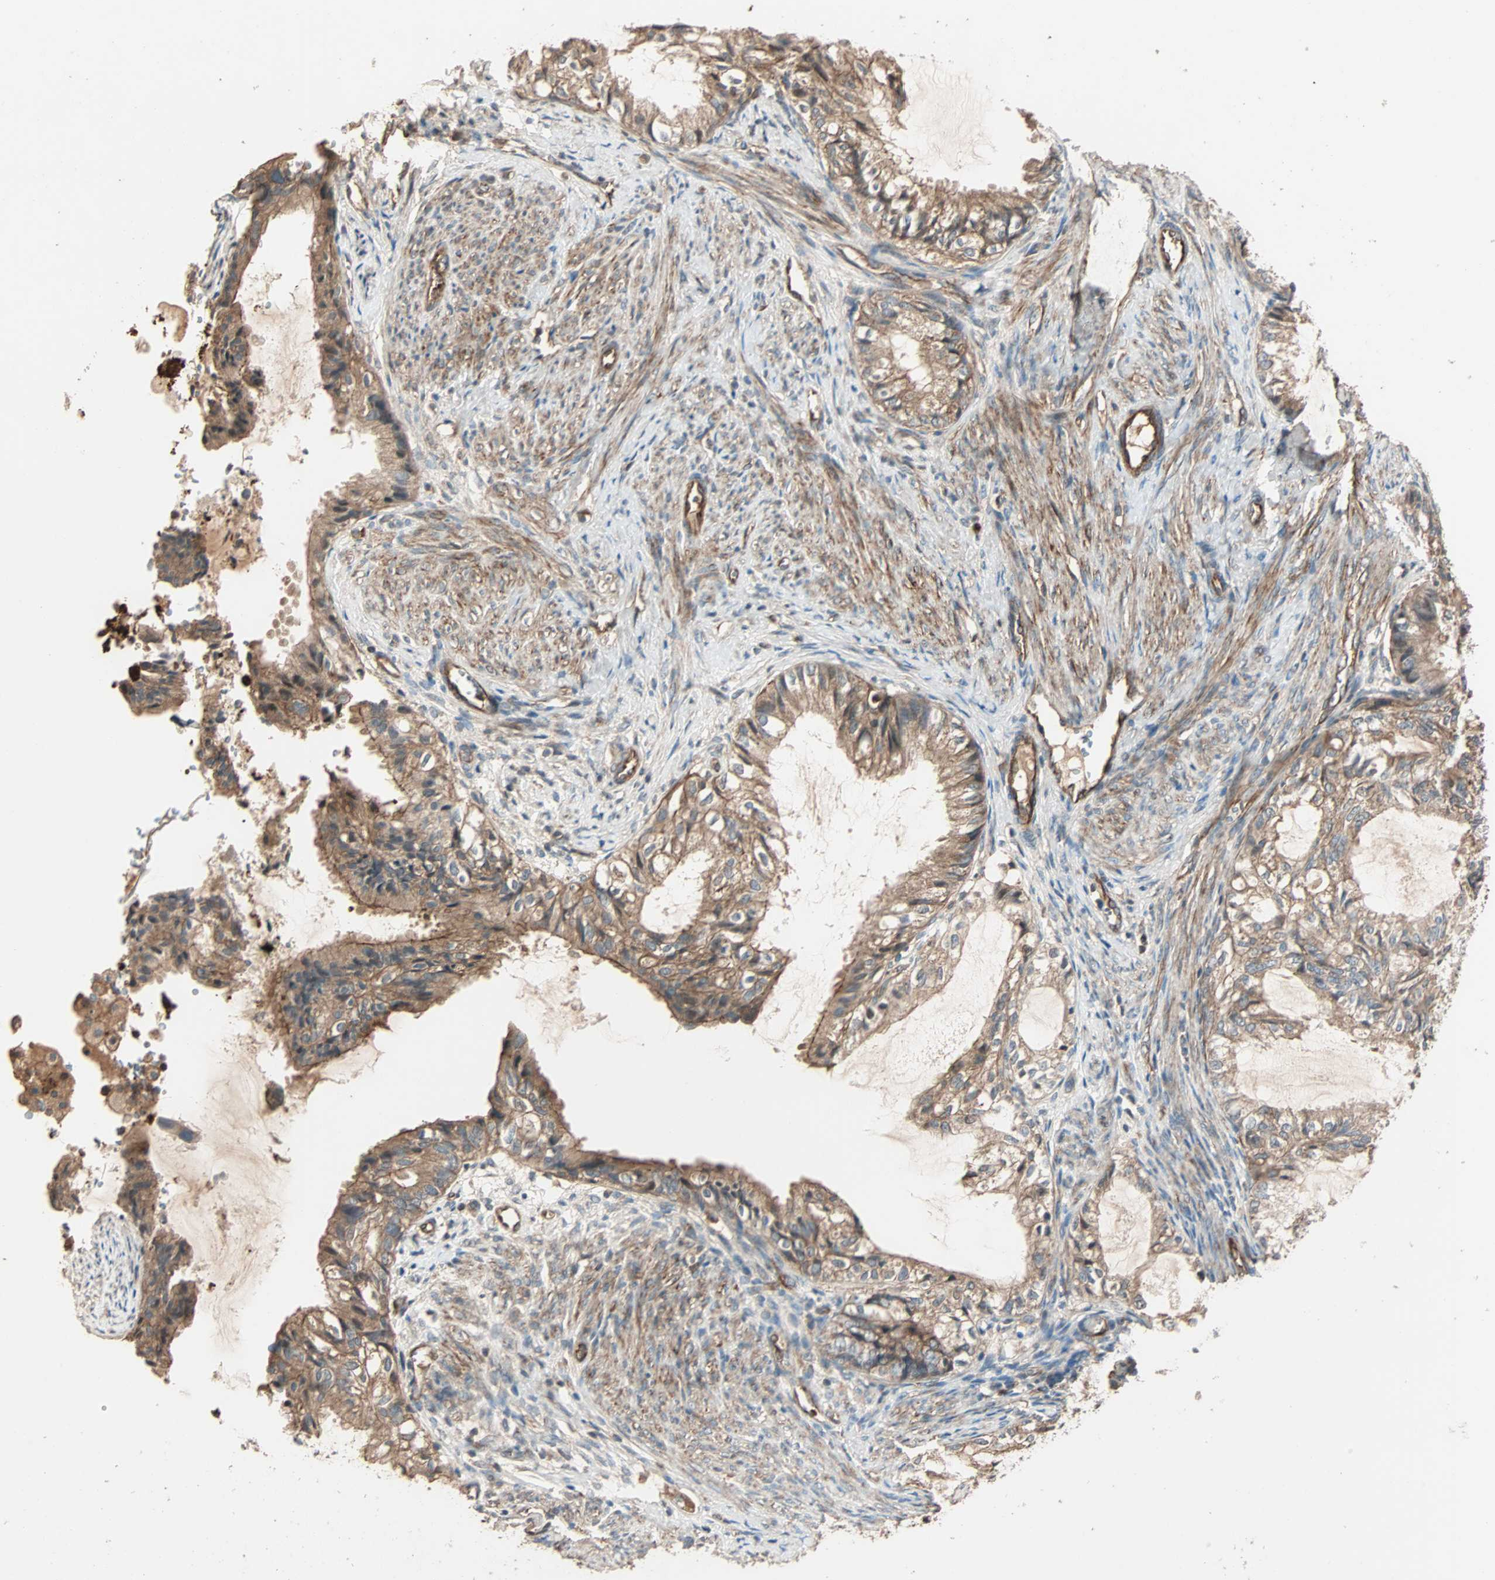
{"staining": {"intensity": "moderate", "quantity": ">75%", "location": "cytoplasmic/membranous"}, "tissue": "cervical cancer", "cell_type": "Tumor cells", "image_type": "cancer", "snomed": [{"axis": "morphology", "description": "Normal tissue, NOS"}, {"axis": "morphology", "description": "Adenocarcinoma, NOS"}, {"axis": "topography", "description": "Cervix"}, {"axis": "topography", "description": "Endometrium"}], "caption": "Cervical adenocarcinoma stained with a protein marker demonstrates moderate staining in tumor cells.", "gene": "GCK", "patient": {"sex": "female", "age": 86}}